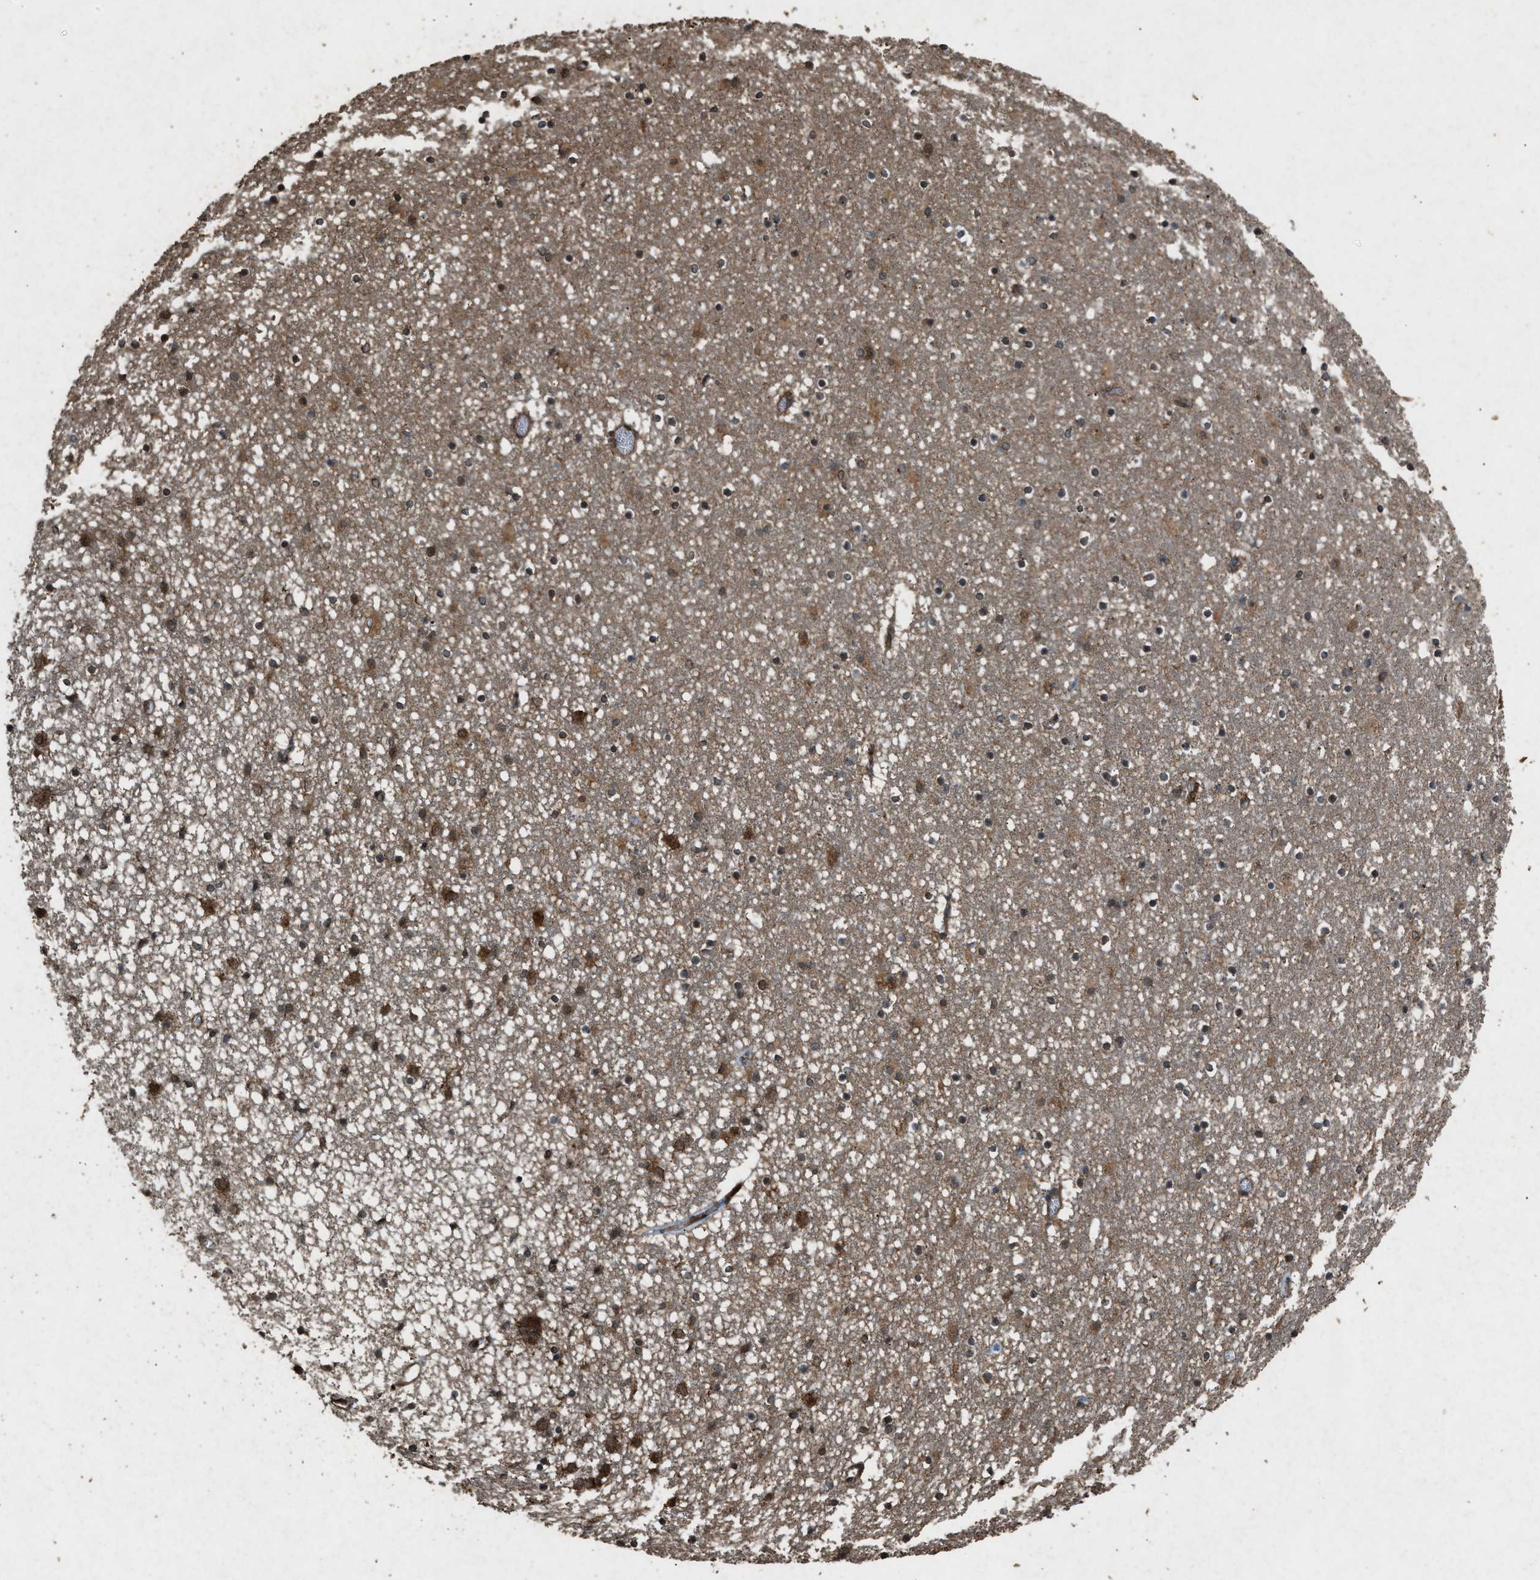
{"staining": {"intensity": "strong", "quantity": "25%-75%", "location": "cytoplasmic/membranous"}, "tissue": "caudate", "cell_type": "Glial cells", "image_type": "normal", "snomed": [{"axis": "morphology", "description": "Normal tissue, NOS"}, {"axis": "topography", "description": "Lateral ventricle wall"}], "caption": "Immunohistochemistry (IHC) (DAB (3,3'-diaminobenzidine)) staining of unremarkable human caudate exhibits strong cytoplasmic/membranous protein expression in approximately 25%-75% of glial cells.", "gene": "OAS1", "patient": {"sex": "male", "age": 45}}